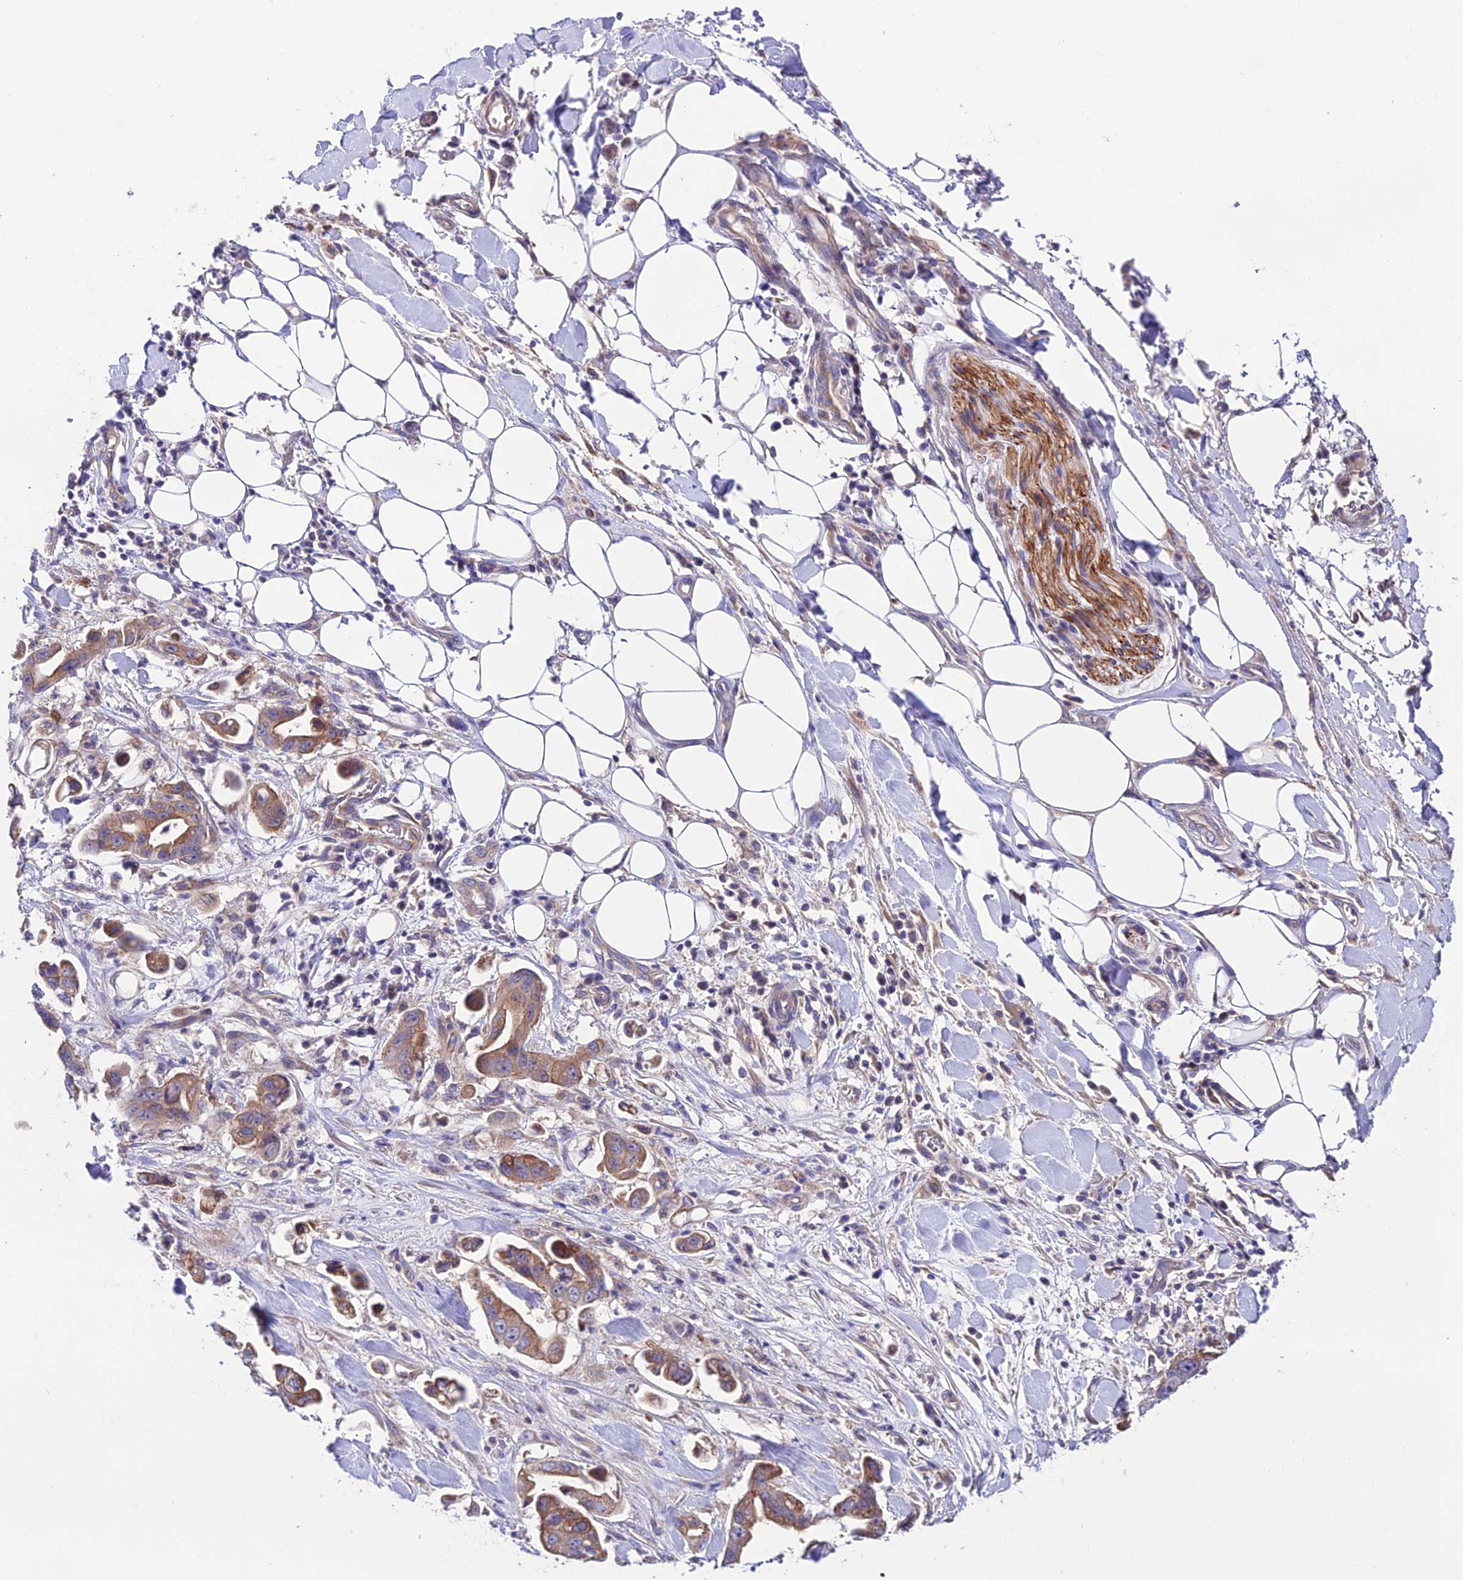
{"staining": {"intensity": "moderate", "quantity": ">75%", "location": "cytoplasmic/membranous"}, "tissue": "stomach cancer", "cell_type": "Tumor cells", "image_type": "cancer", "snomed": [{"axis": "morphology", "description": "Adenocarcinoma, NOS"}, {"axis": "topography", "description": "Stomach"}], "caption": "Stomach cancer stained for a protein (brown) demonstrates moderate cytoplasmic/membranous positive staining in approximately >75% of tumor cells.", "gene": "LACTB2", "patient": {"sex": "male", "age": 62}}